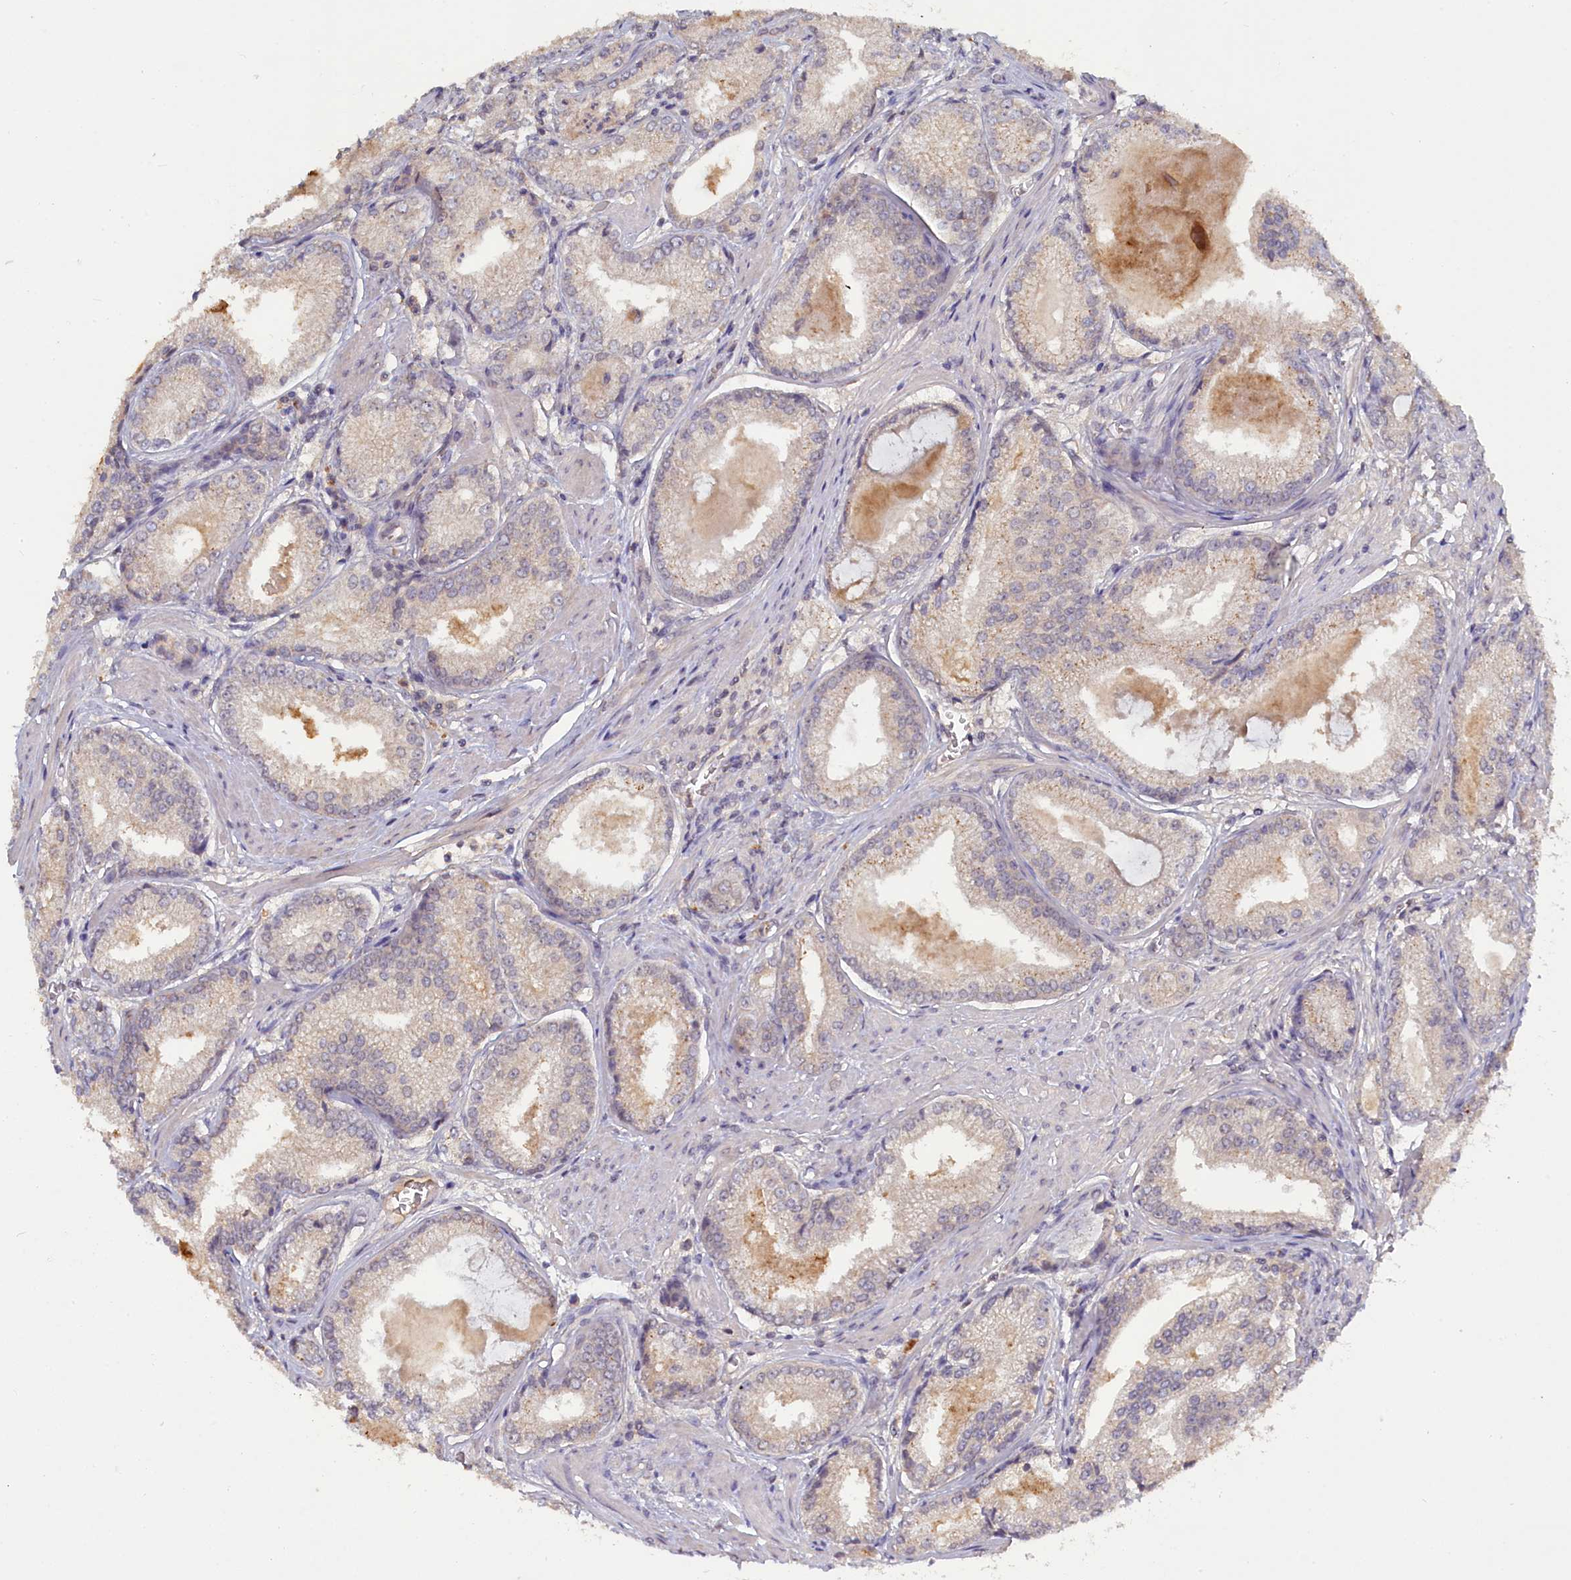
{"staining": {"intensity": "negative", "quantity": "none", "location": "none"}, "tissue": "prostate cancer", "cell_type": "Tumor cells", "image_type": "cancer", "snomed": [{"axis": "morphology", "description": "Adenocarcinoma, Low grade"}, {"axis": "topography", "description": "Prostate"}], "caption": "Low-grade adenocarcinoma (prostate) was stained to show a protein in brown. There is no significant staining in tumor cells.", "gene": "CELF5", "patient": {"sex": "male", "age": 54}}